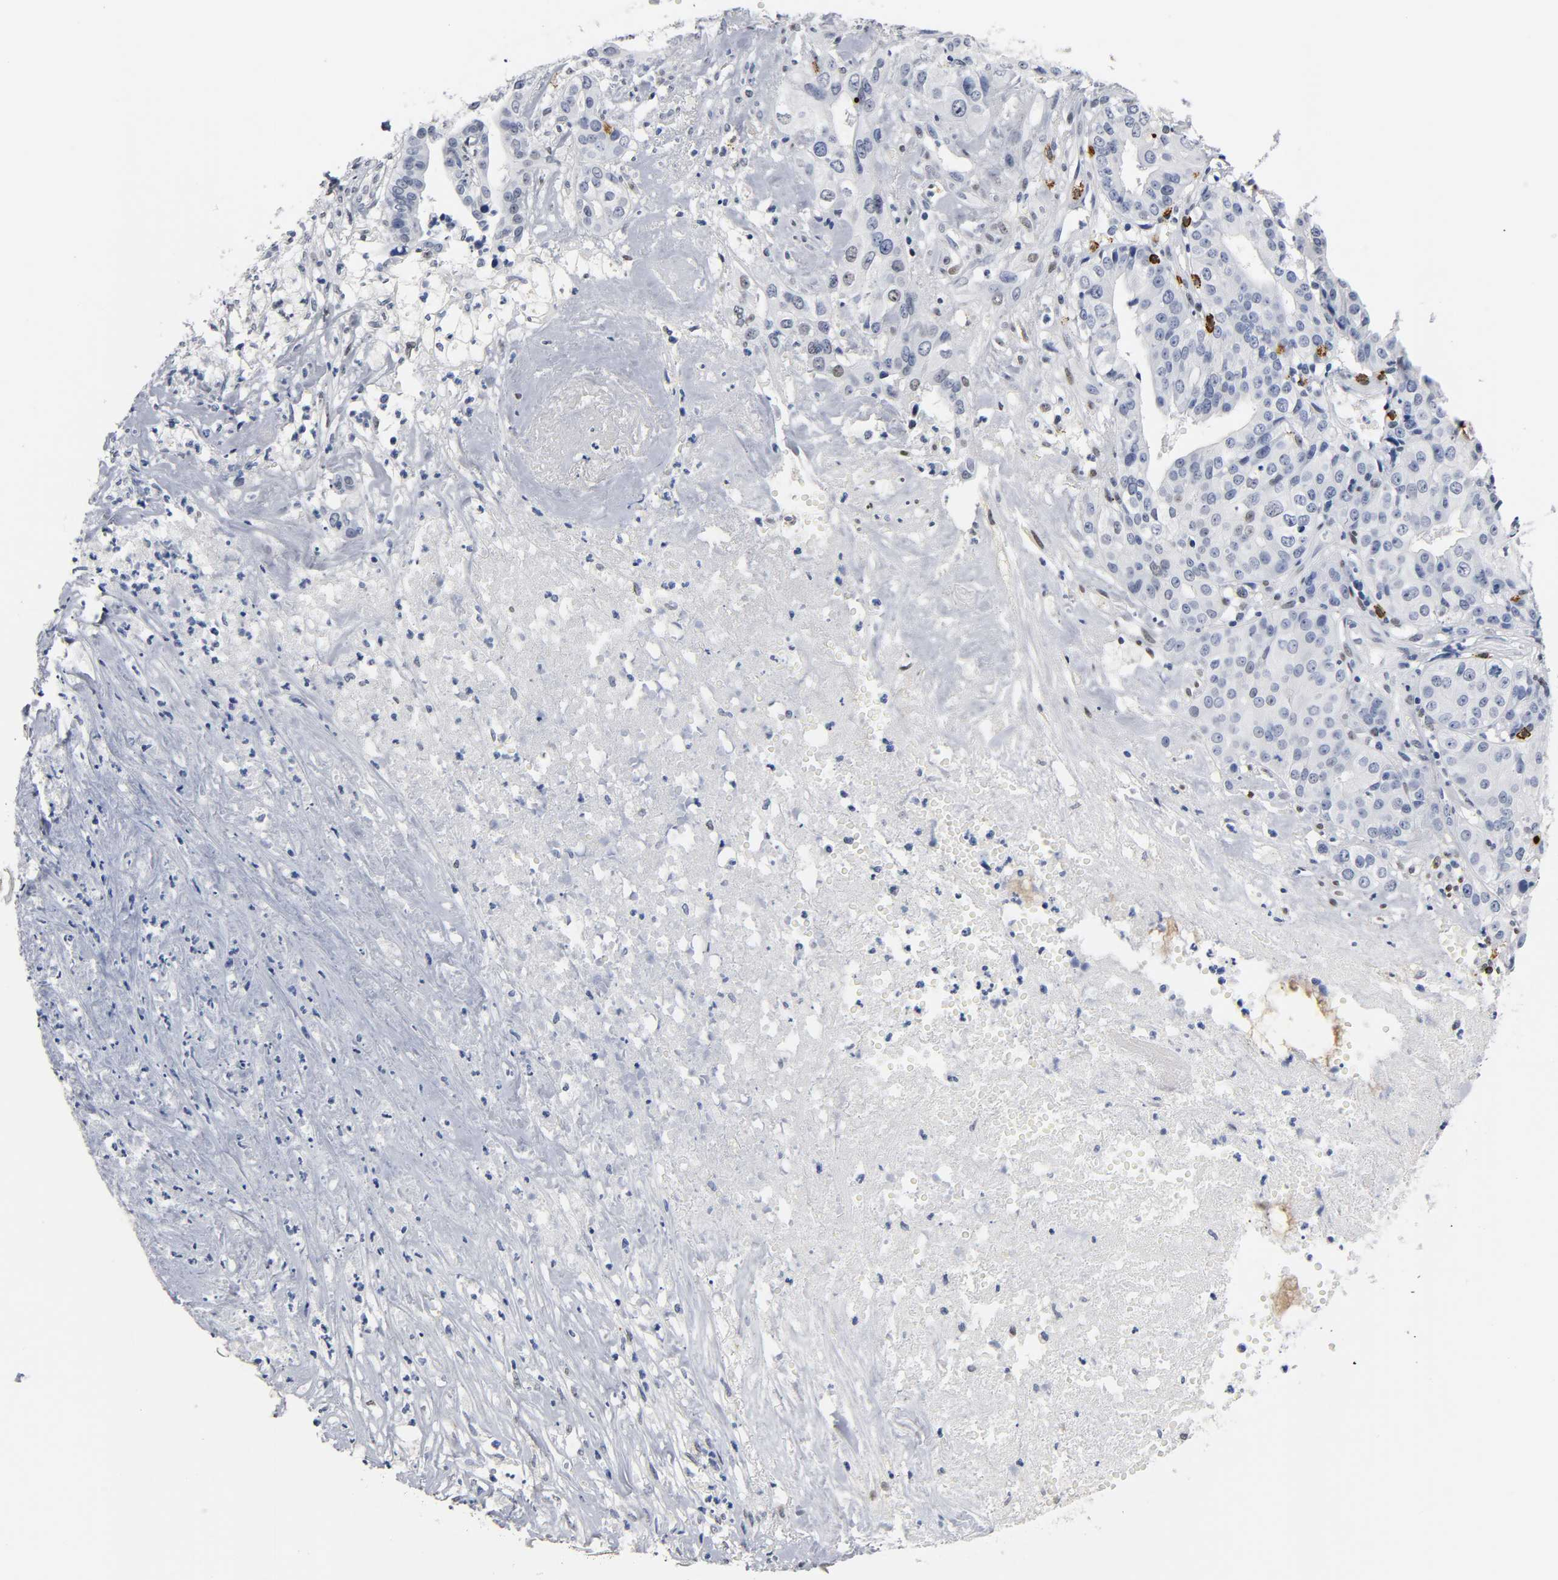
{"staining": {"intensity": "negative", "quantity": "none", "location": "none"}, "tissue": "liver cancer", "cell_type": "Tumor cells", "image_type": "cancer", "snomed": [{"axis": "morphology", "description": "Cholangiocarcinoma"}, {"axis": "topography", "description": "Liver"}], "caption": "DAB immunohistochemical staining of cholangiocarcinoma (liver) shows no significant expression in tumor cells.", "gene": "NAB2", "patient": {"sex": "female", "age": 61}}